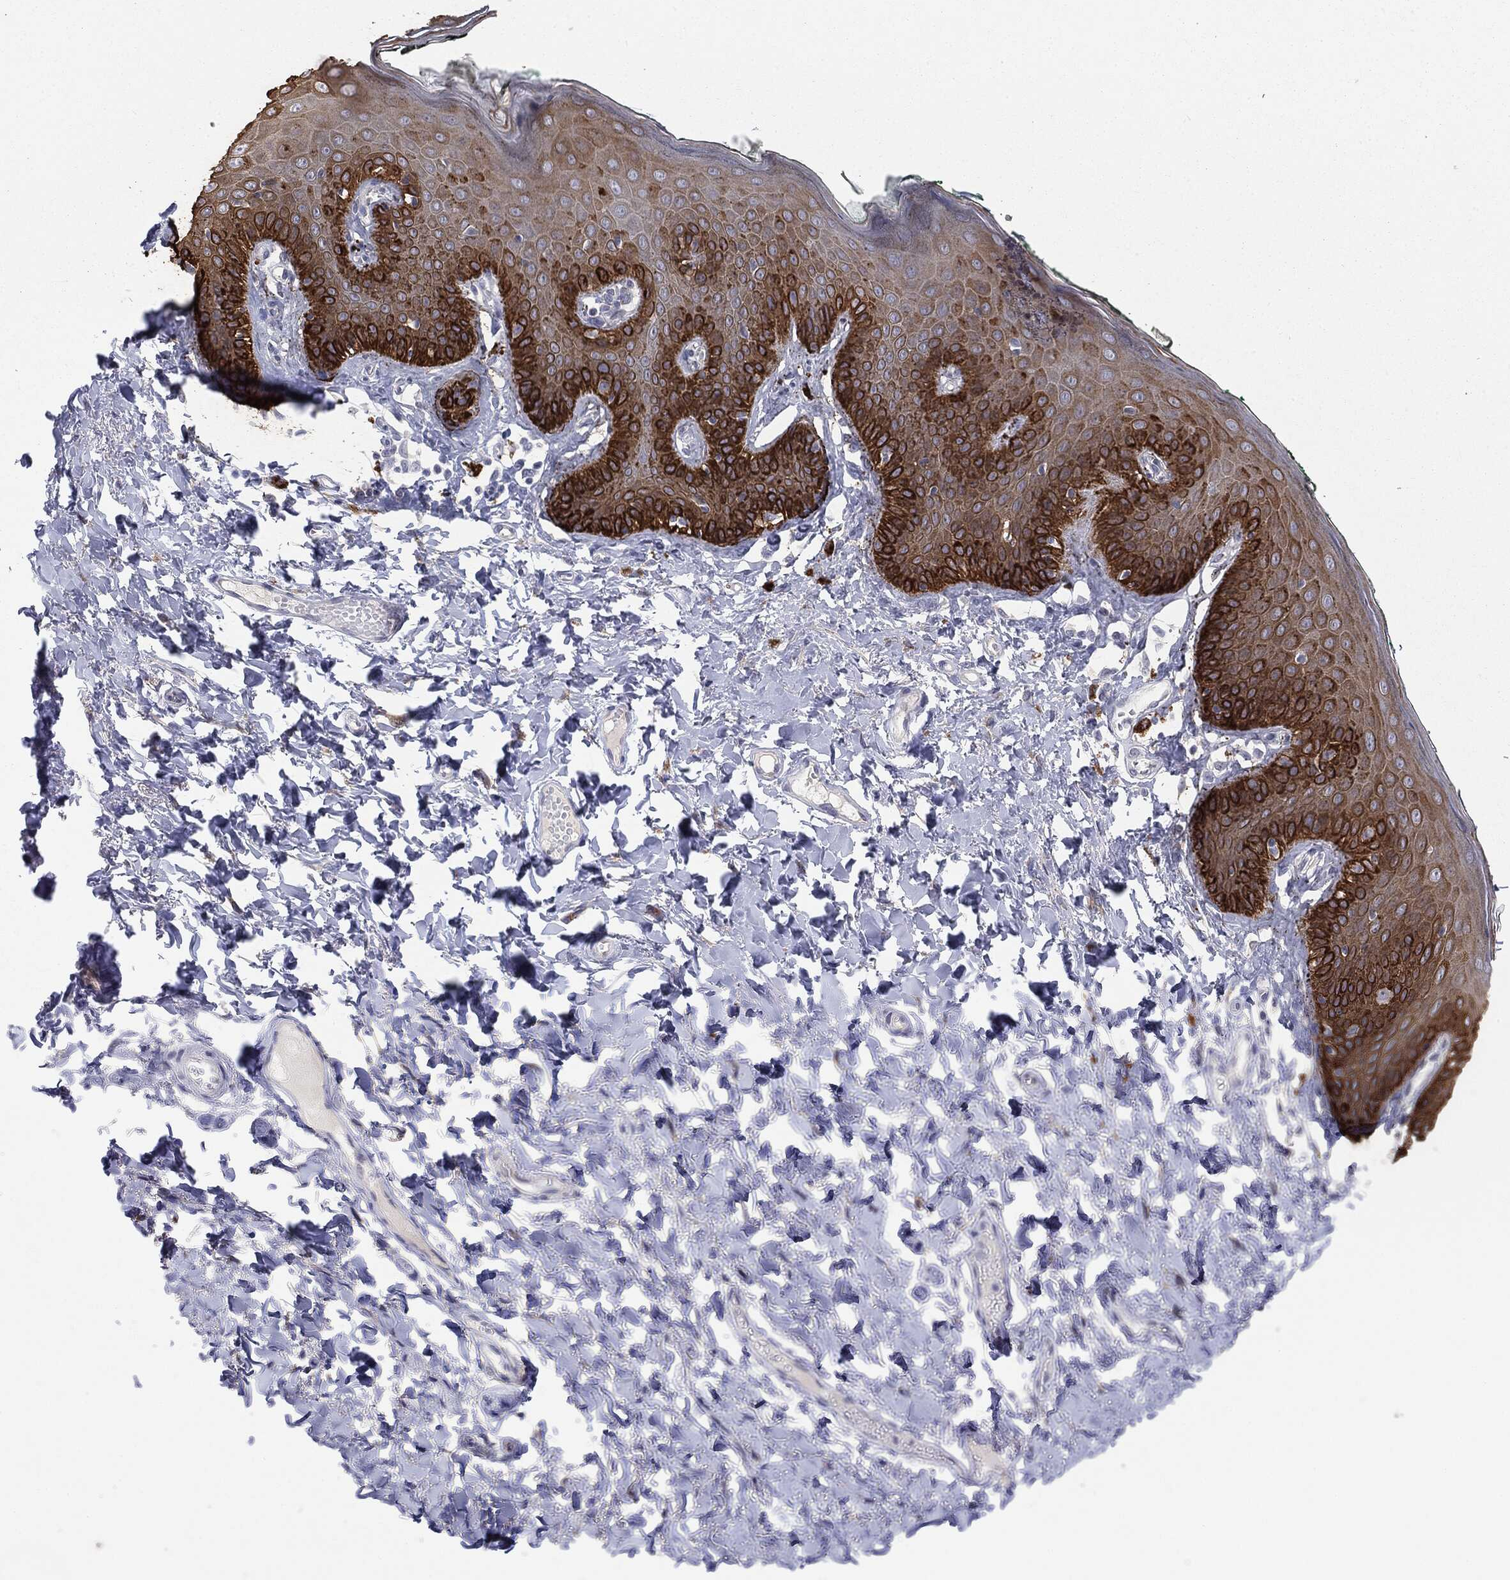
{"staining": {"intensity": "strong", "quantity": ">75%", "location": "cytoplasmic/membranous"}, "tissue": "vagina", "cell_type": "Squamous epithelial cells", "image_type": "normal", "snomed": [{"axis": "morphology", "description": "Normal tissue, NOS"}, {"axis": "topography", "description": "Vagina"}], "caption": "Immunohistochemical staining of benign human vagina reveals strong cytoplasmic/membranous protein expression in approximately >75% of squamous epithelial cells. Nuclei are stained in blue.", "gene": "KRT5", "patient": {"sex": "female", "age": 66}}